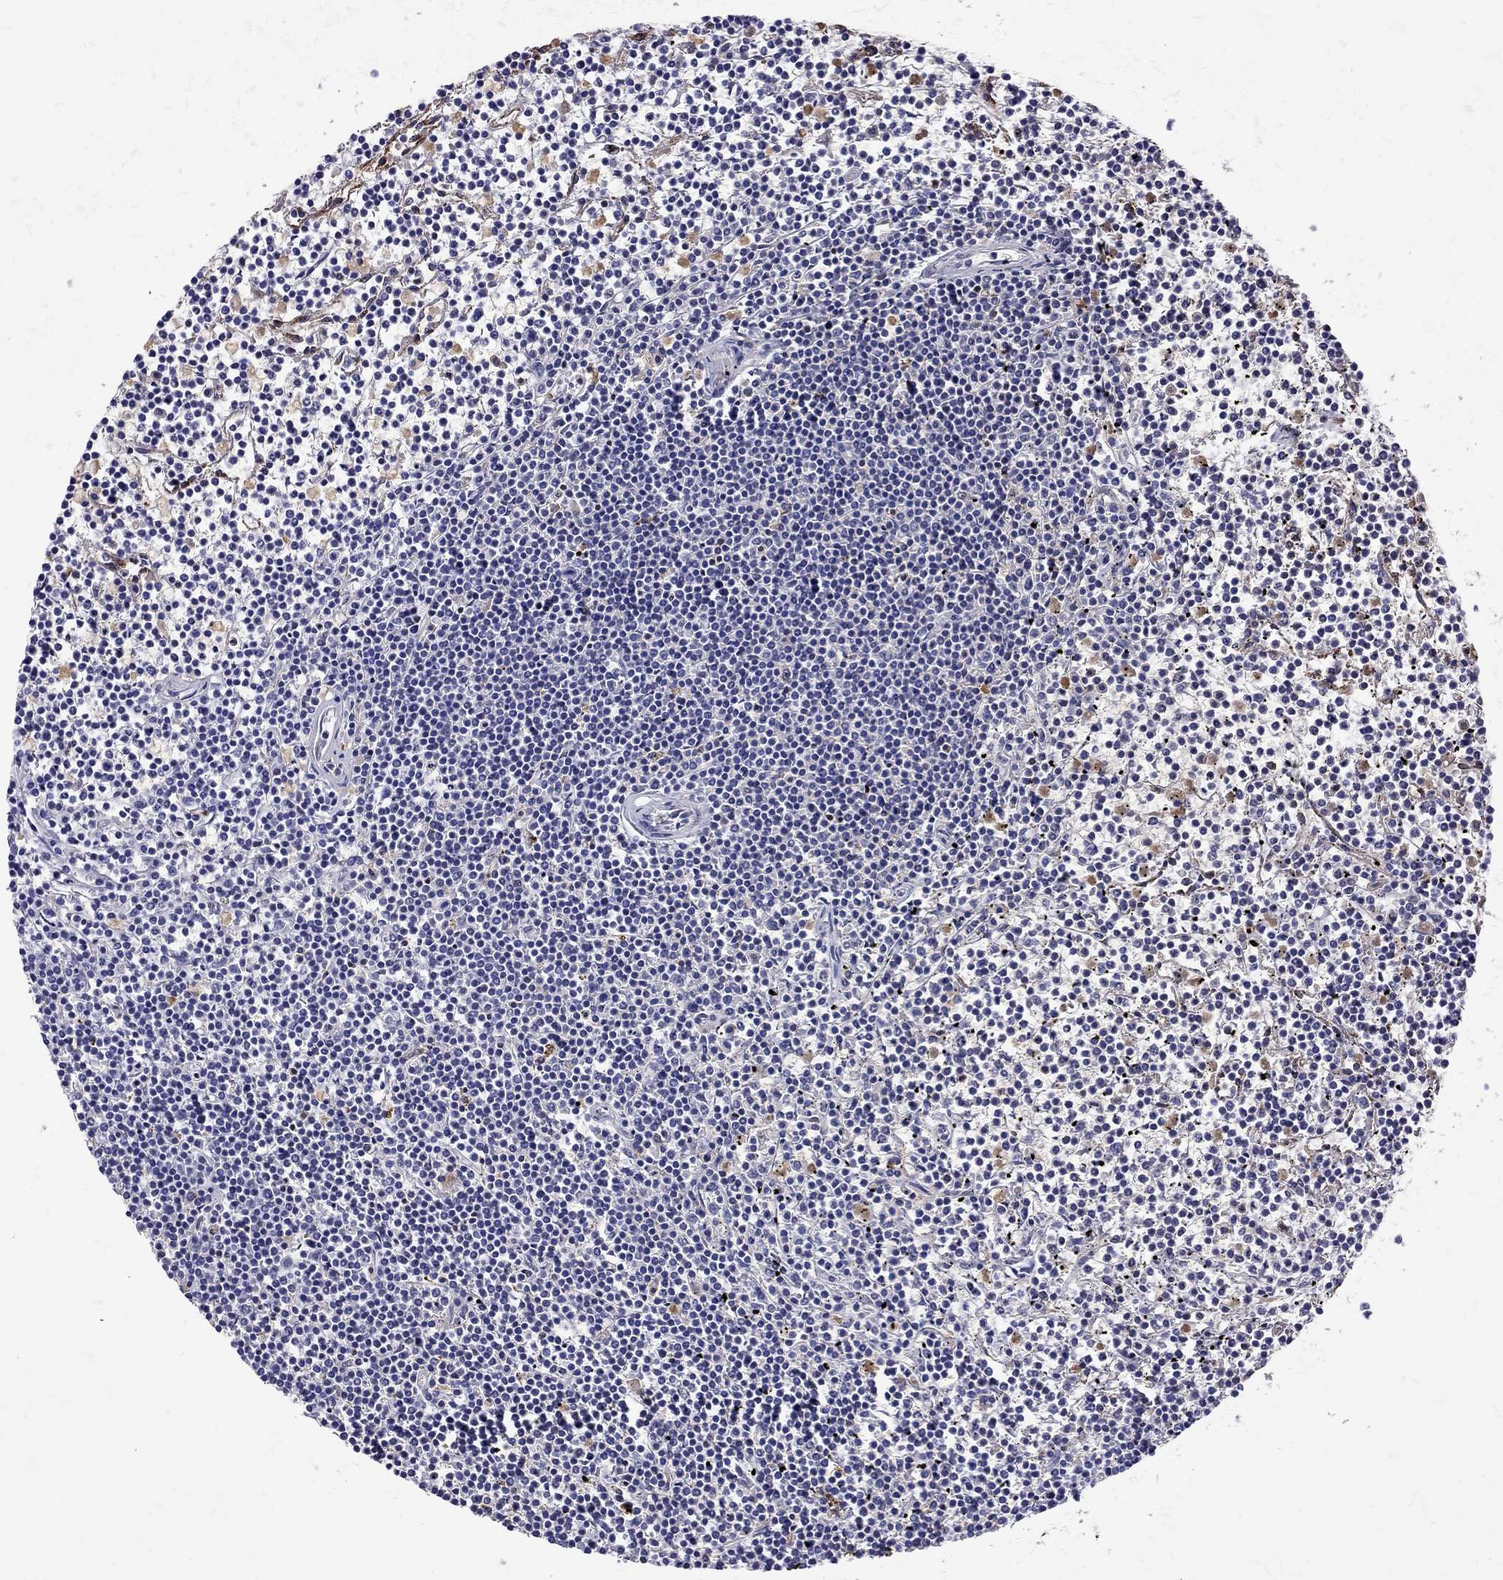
{"staining": {"intensity": "negative", "quantity": "none", "location": "none"}, "tissue": "lymphoma", "cell_type": "Tumor cells", "image_type": "cancer", "snomed": [{"axis": "morphology", "description": "Malignant lymphoma, non-Hodgkin's type, Low grade"}, {"axis": "topography", "description": "Spleen"}], "caption": "Histopathology image shows no significant protein expression in tumor cells of low-grade malignant lymphoma, non-Hodgkin's type. The staining was performed using DAB to visualize the protein expression in brown, while the nuclei were stained in blue with hematoxylin (Magnification: 20x).", "gene": "SERPINA3", "patient": {"sex": "female", "age": 19}}